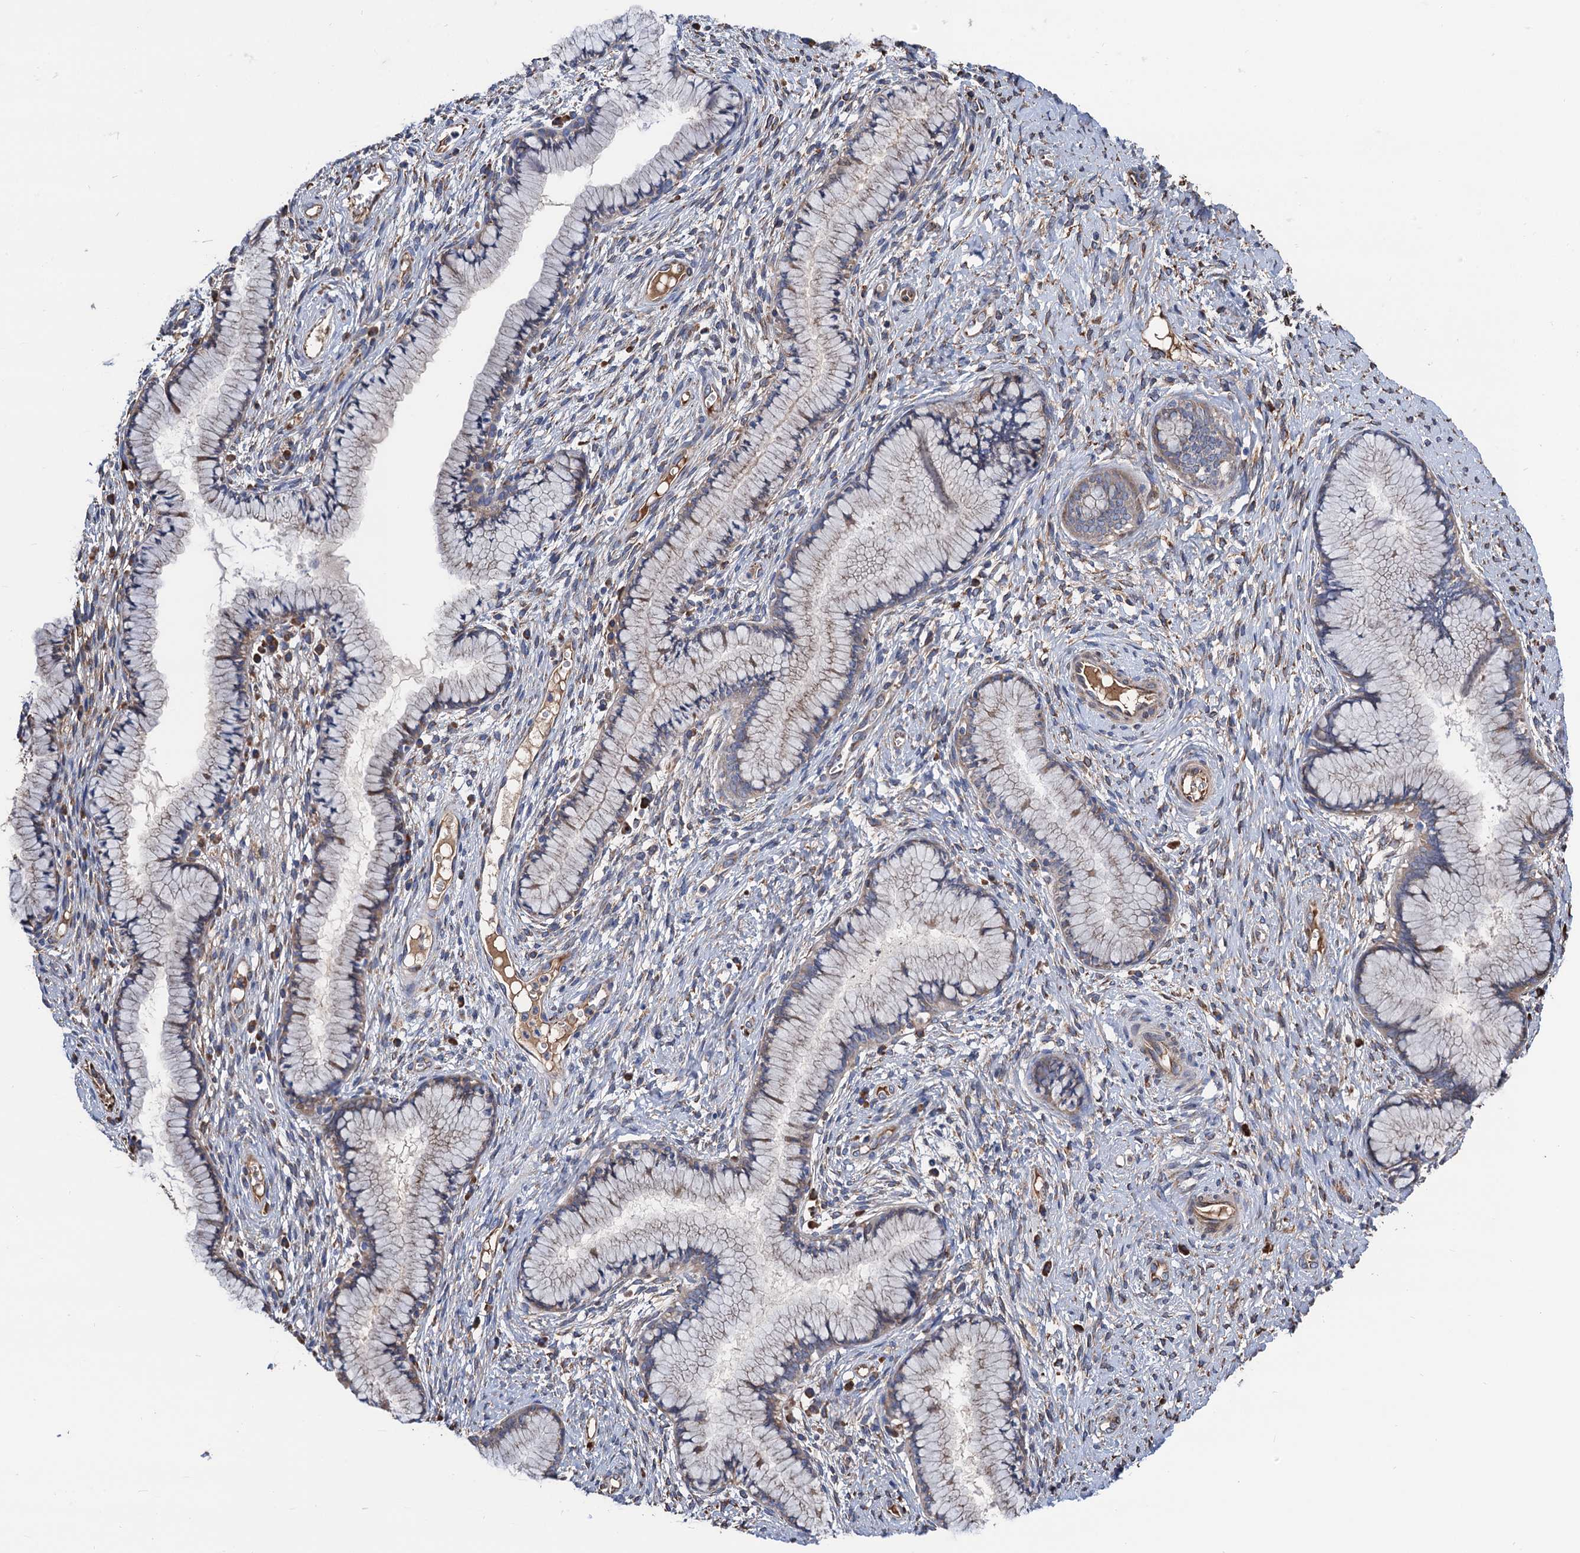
{"staining": {"intensity": "weak", "quantity": "25%-75%", "location": "cytoplasmic/membranous"}, "tissue": "cervix", "cell_type": "Glandular cells", "image_type": "normal", "snomed": [{"axis": "morphology", "description": "Normal tissue, NOS"}, {"axis": "topography", "description": "Cervix"}], "caption": "IHC micrograph of unremarkable human cervix stained for a protein (brown), which reveals low levels of weak cytoplasmic/membranous staining in approximately 25%-75% of glandular cells.", "gene": "CNNM1", "patient": {"sex": "female", "age": 42}}